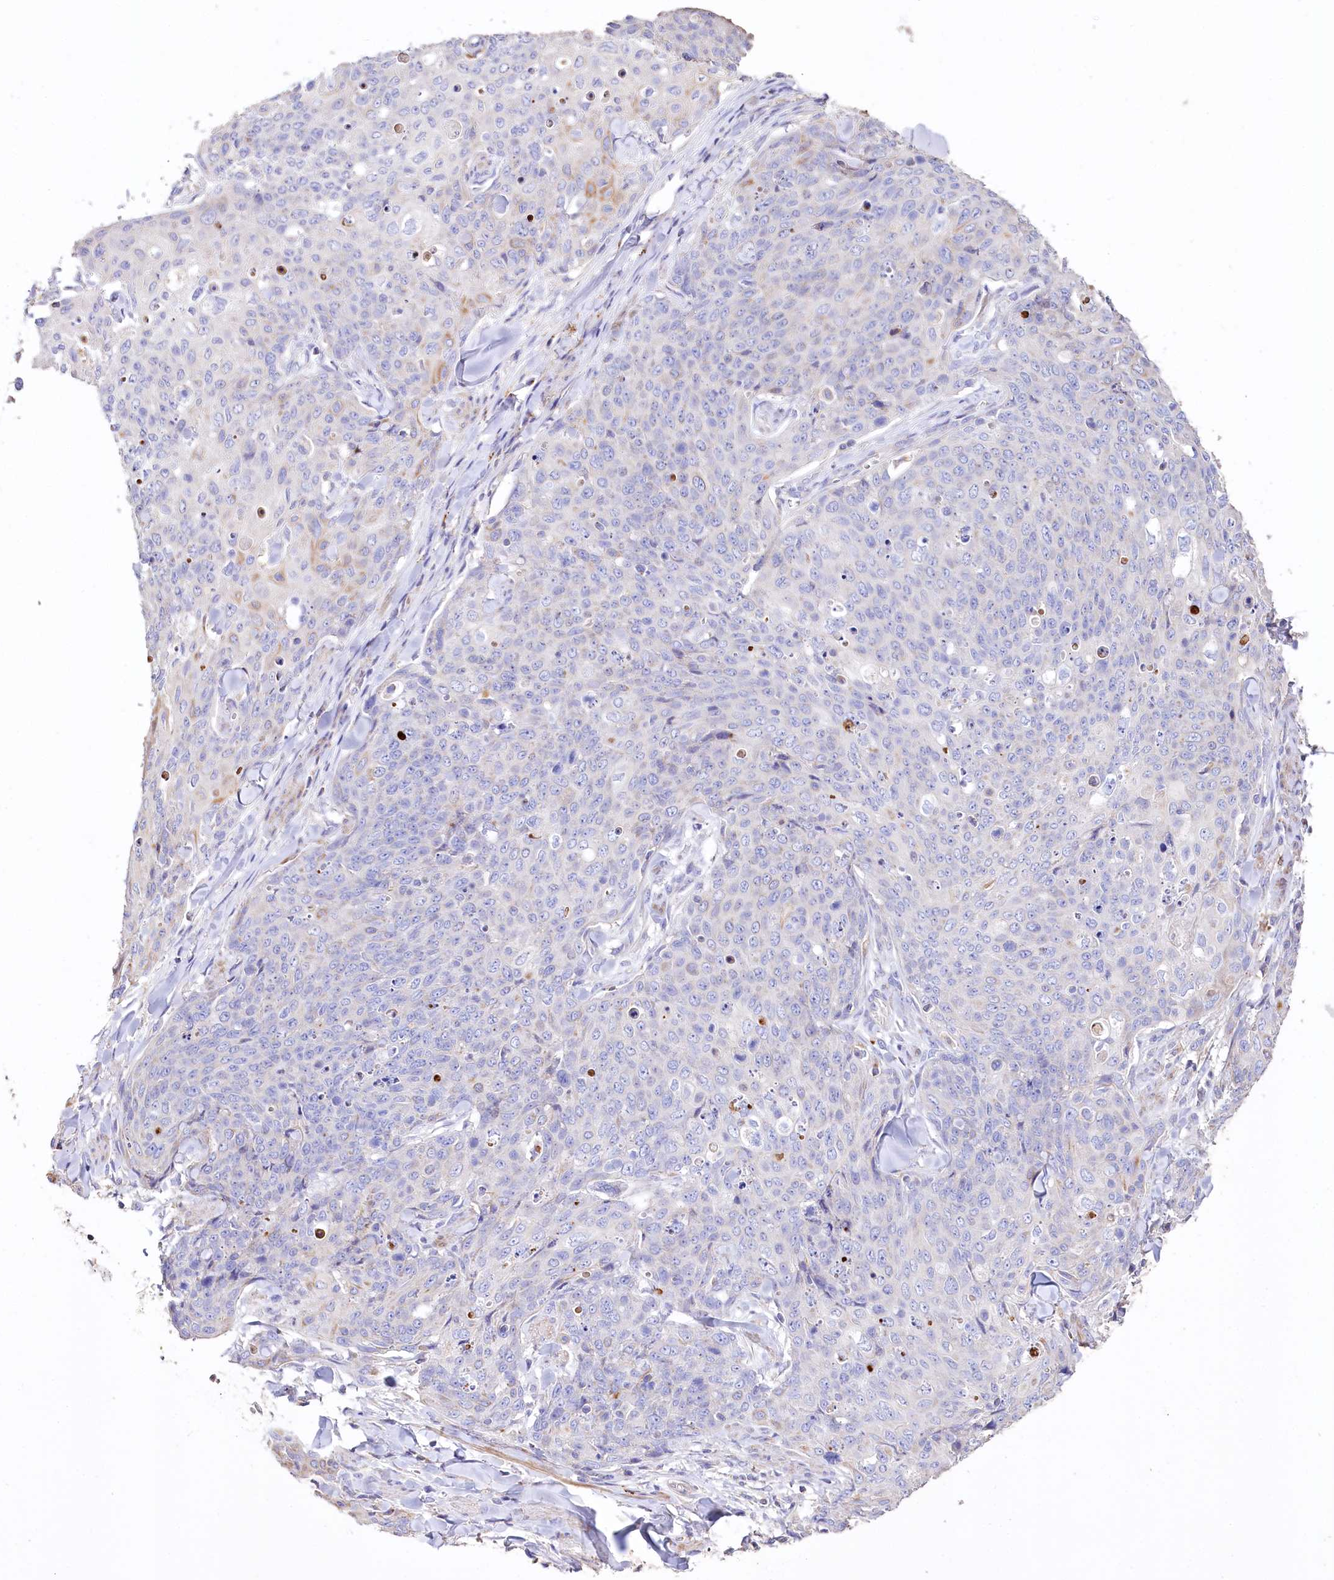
{"staining": {"intensity": "weak", "quantity": "<25%", "location": "cytoplasmic/membranous"}, "tissue": "skin cancer", "cell_type": "Tumor cells", "image_type": "cancer", "snomed": [{"axis": "morphology", "description": "Squamous cell carcinoma, NOS"}, {"axis": "topography", "description": "Skin"}, {"axis": "topography", "description": "Vulva"}], "caption": "Immunohistochemistry (IHC) of skin cancer (squamous cell carcinoma) displays no staining in tumor cells.", "gene": "PTER", "patient": {"sex": "female", "age": 85}}